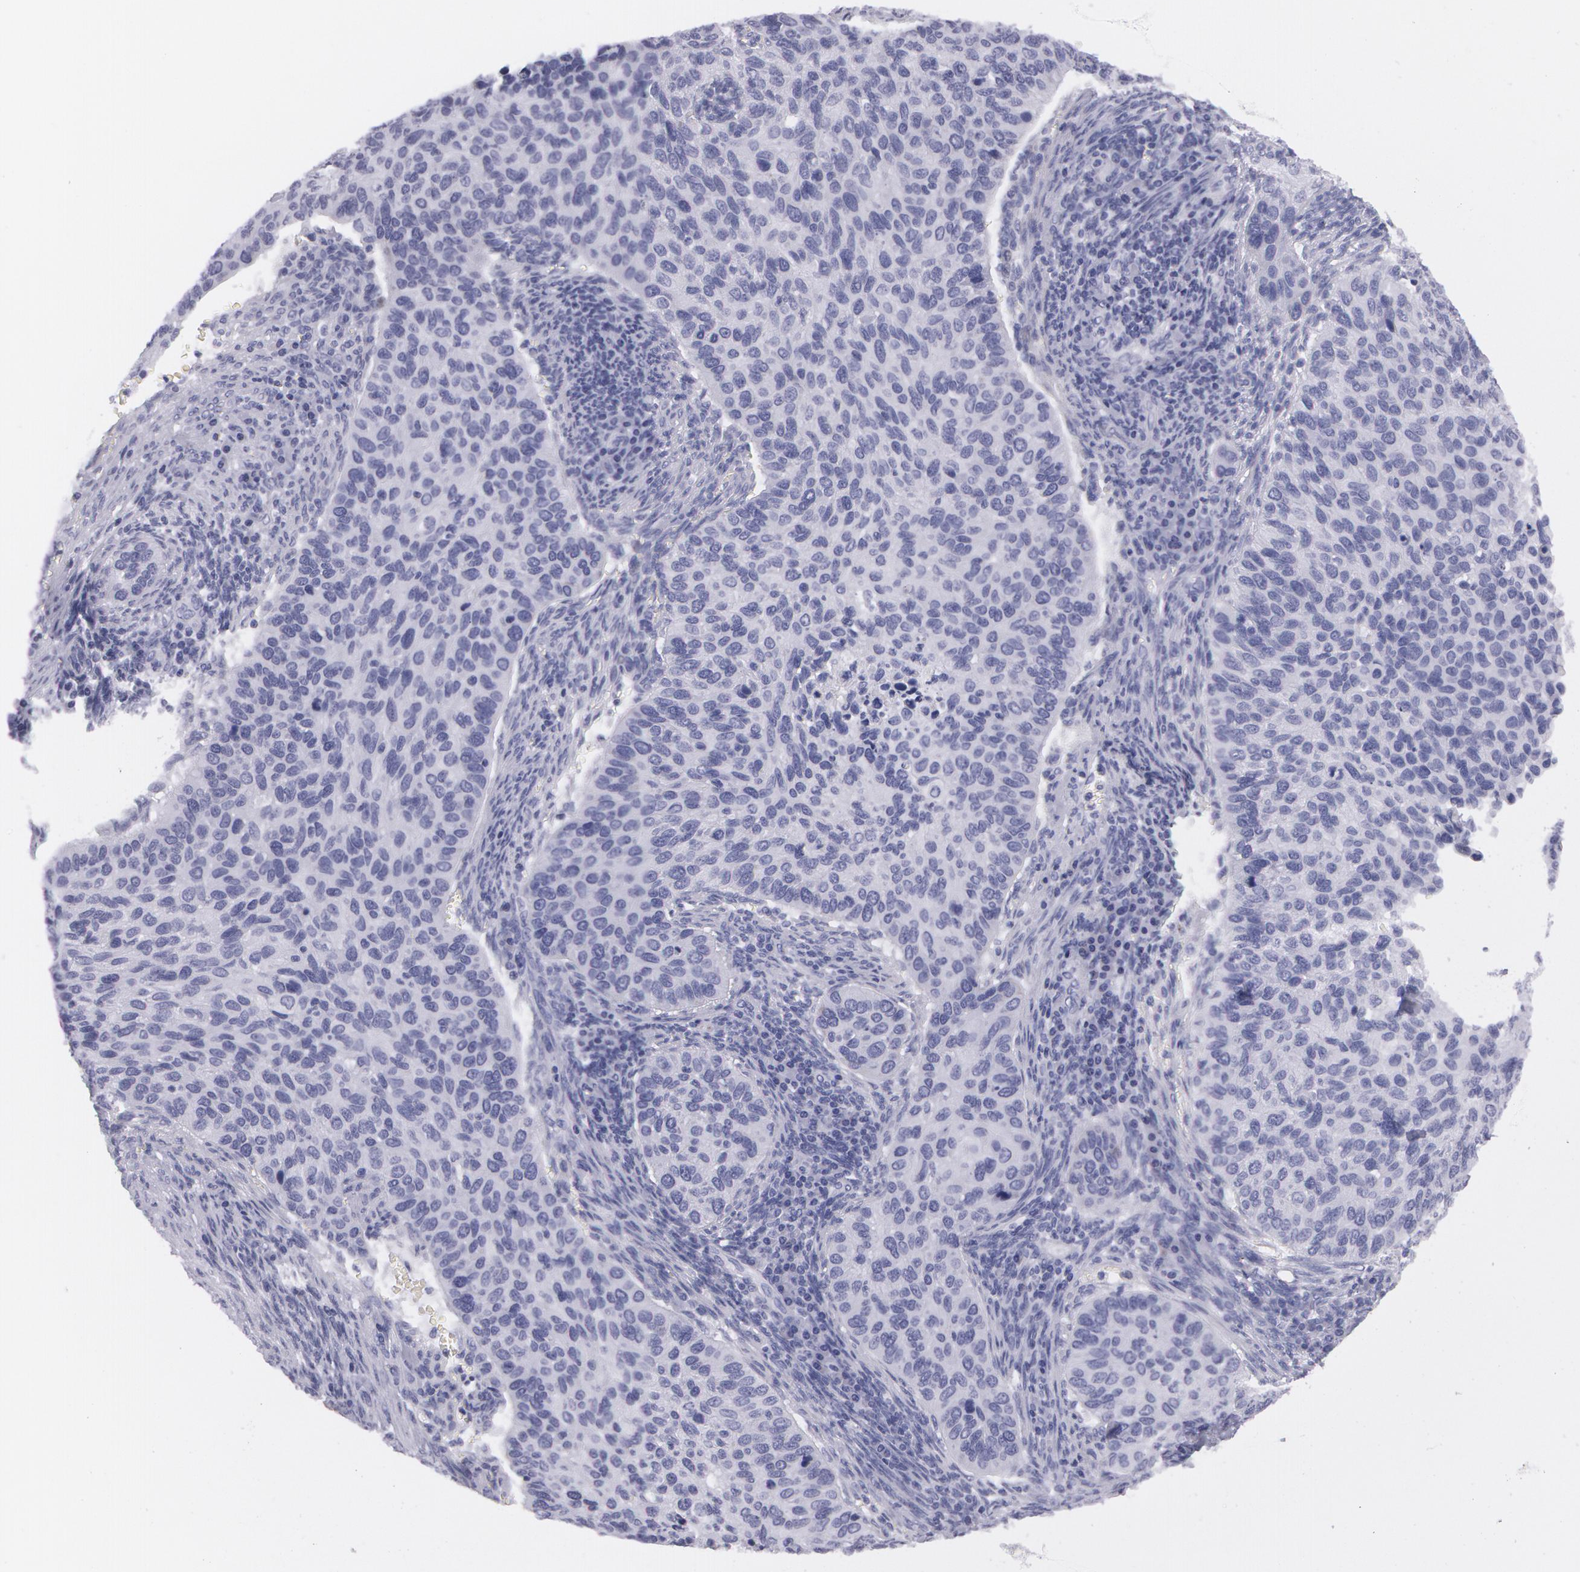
{"staining": {"intensity": "negative", "quantity": "none", "location": "none"}, "tissue": "cervical cancer", "cell_type": "Tumor cells", "image_type": "cancer", "snomed": [{"axis": "morphology", "description": "Adenocarcinoma, NOS"}, {"axis": "topography", "description": "Cervix"}], "caption": "This is an immunohistochemistry (IHC) image of adenocarcinoma (cervical). There is no expression in tumor cells.", "gene": "AMACR", "patient": {"sex": "female", "age": 29}}